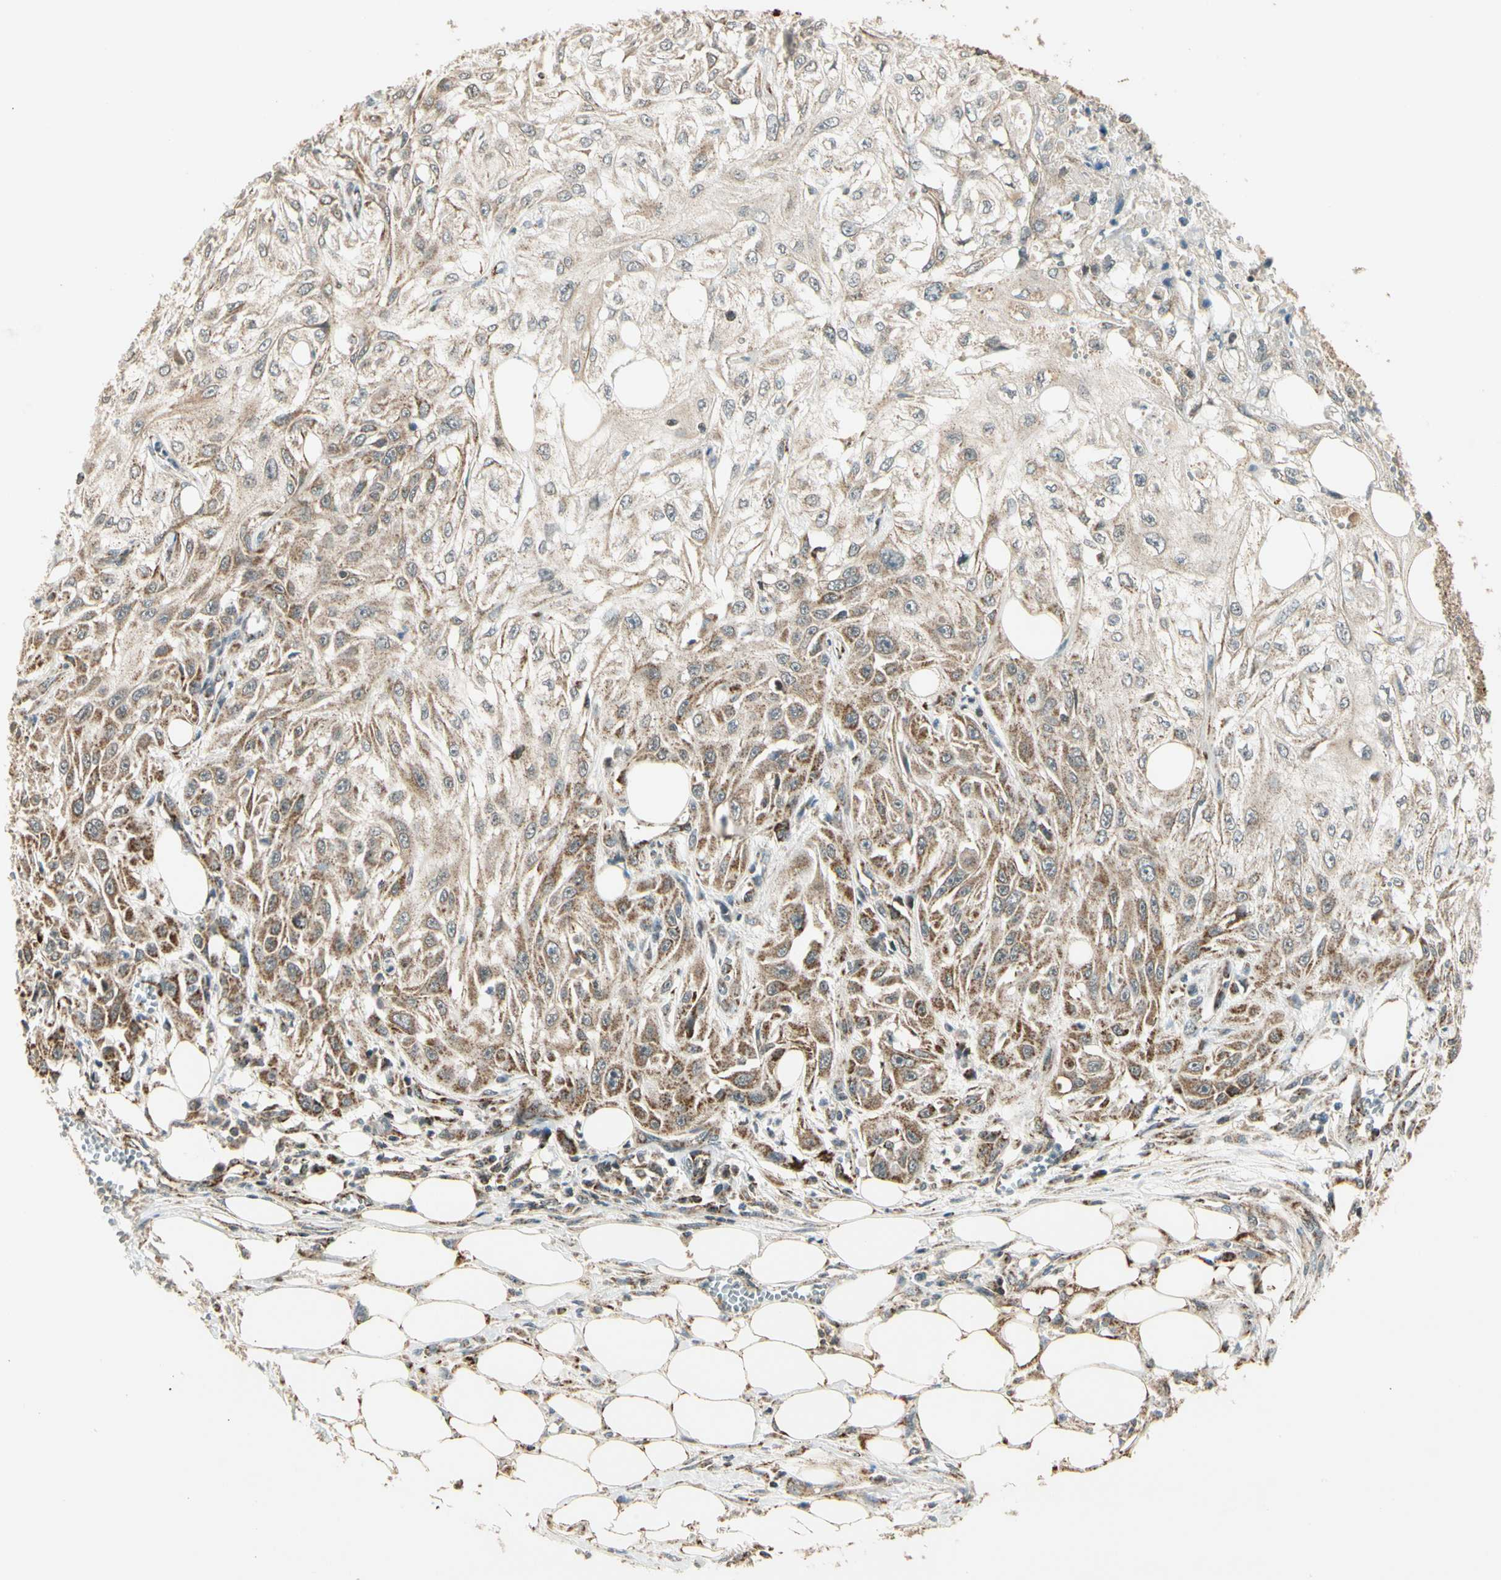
{"staining": {"intensity": "moderate", "quantity": ">75%", "location": "cytoplasmic/membranous"}, "tissue": "skin cancer", "cell_type": "Tumor cells", "image_type": "cancer", "snomed": [{"axis": "morphology", "description": "Squamous cell carcinoma, NOS"}, {"axis": "topography", "description": "Skin"}], "caption": "Brown immunohistochemical staining in human skin cancer shows moderate cytoplasmic/membranous positivity in about >75% of tumor cells. (DAB = brown stain, brightfield microscopy at high magnification).", "gene": "KHDC4", "patient": {"sex": "male", "age": 75}}